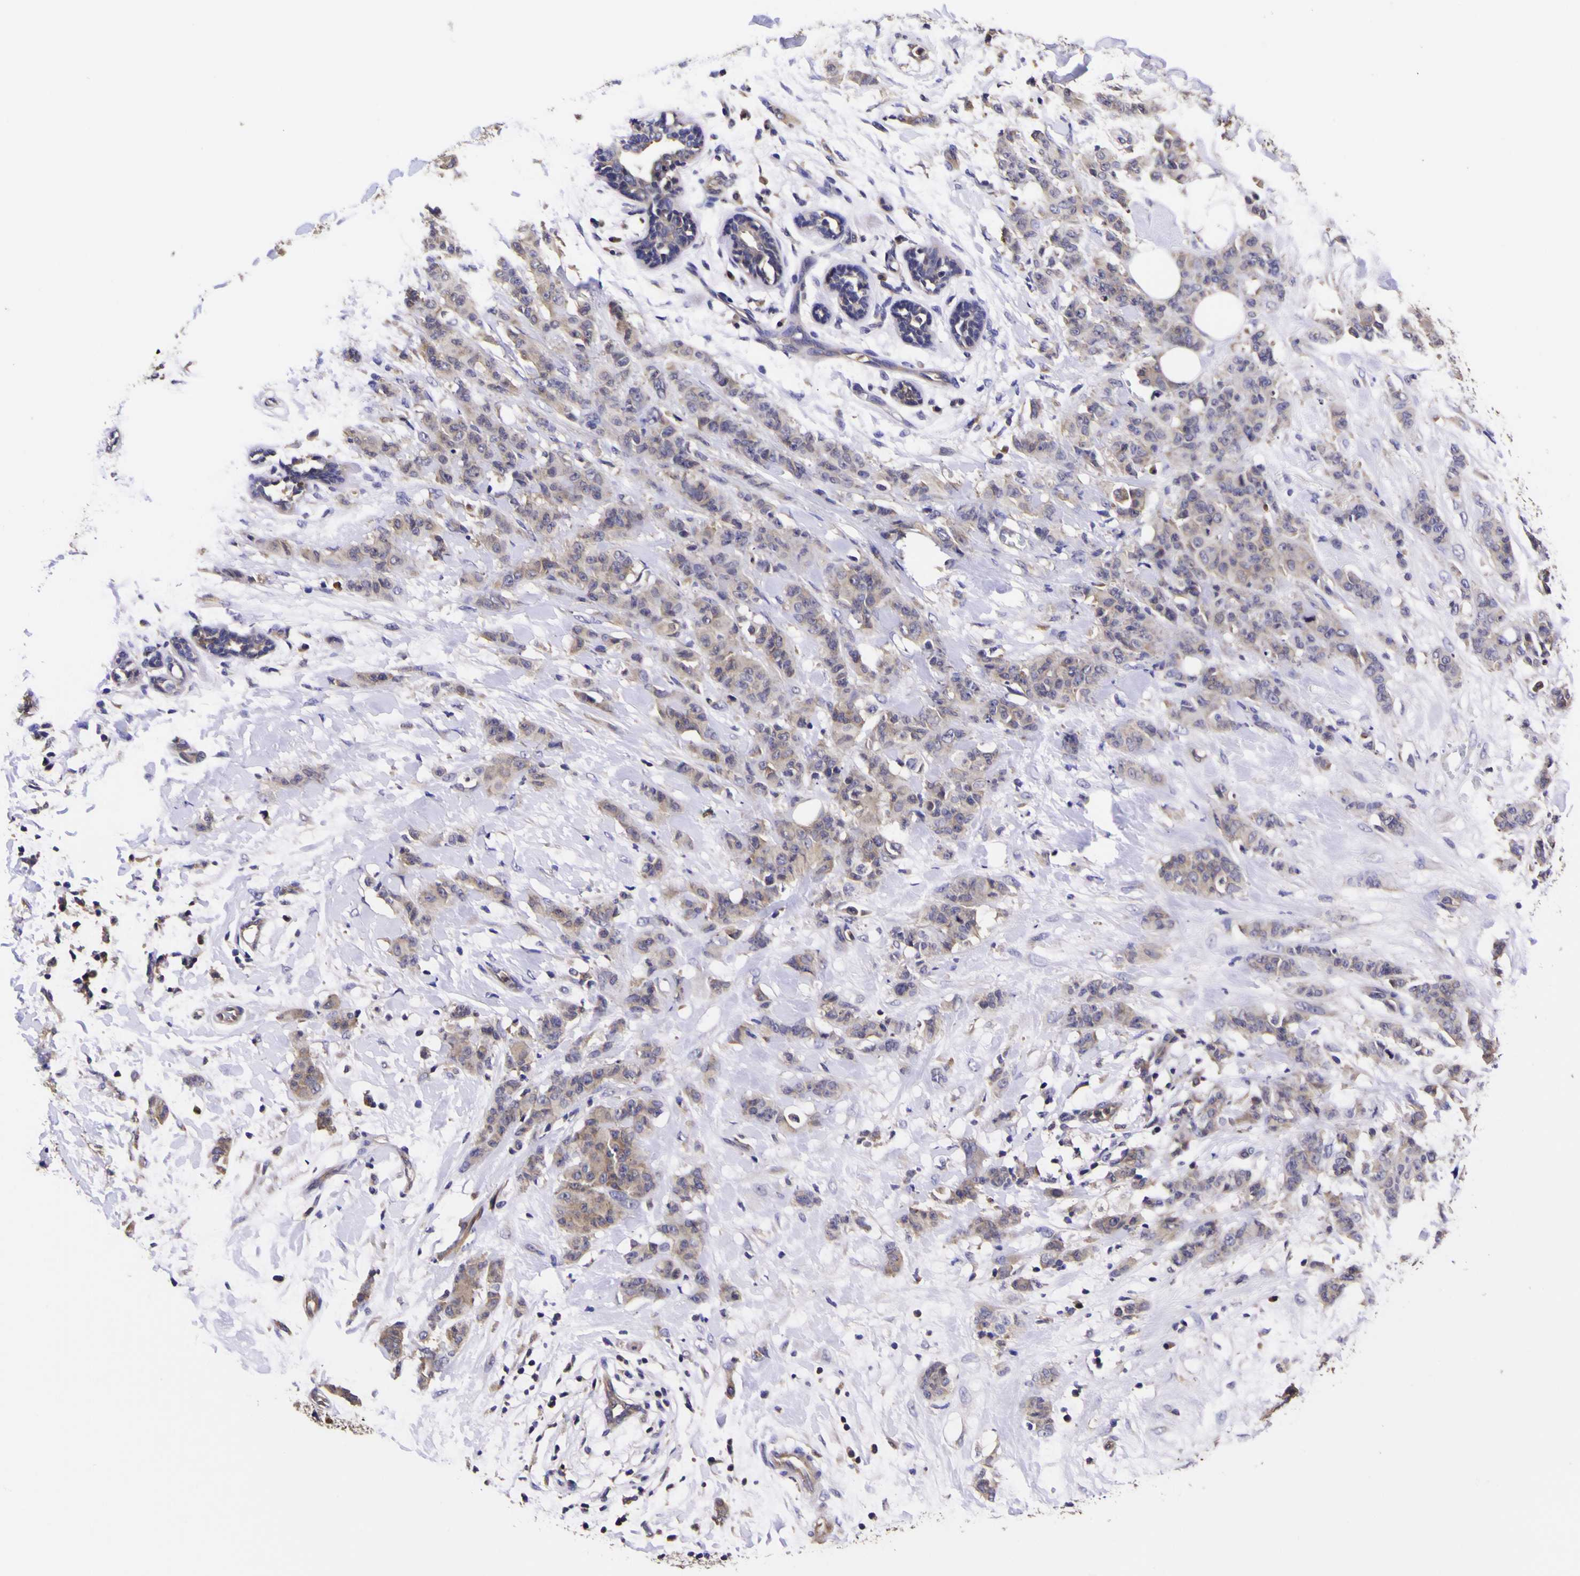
{"staining": {"intensity": "weak", "quantity": ">75%", "location": "cytoplasmic/membranous"}, "tissue": "breast cancer", "cell_type": "Tumor cells", "image_type": "cancer", "snomed": [{"axis": "morphology", "description": "Normal tissue, NOS"}, {"axis": "morphology", "description": "Duct carcinoma"}, {"axis": "topography", "description": "Breast"}], "caption": "Breast infiltrating ductal carcinoma tissue shows weak cytoplasmic/membranous expression in about >75% of tumor cells", "gene": "MAPK14", "patient": {"sex": "female", "age": 40}}